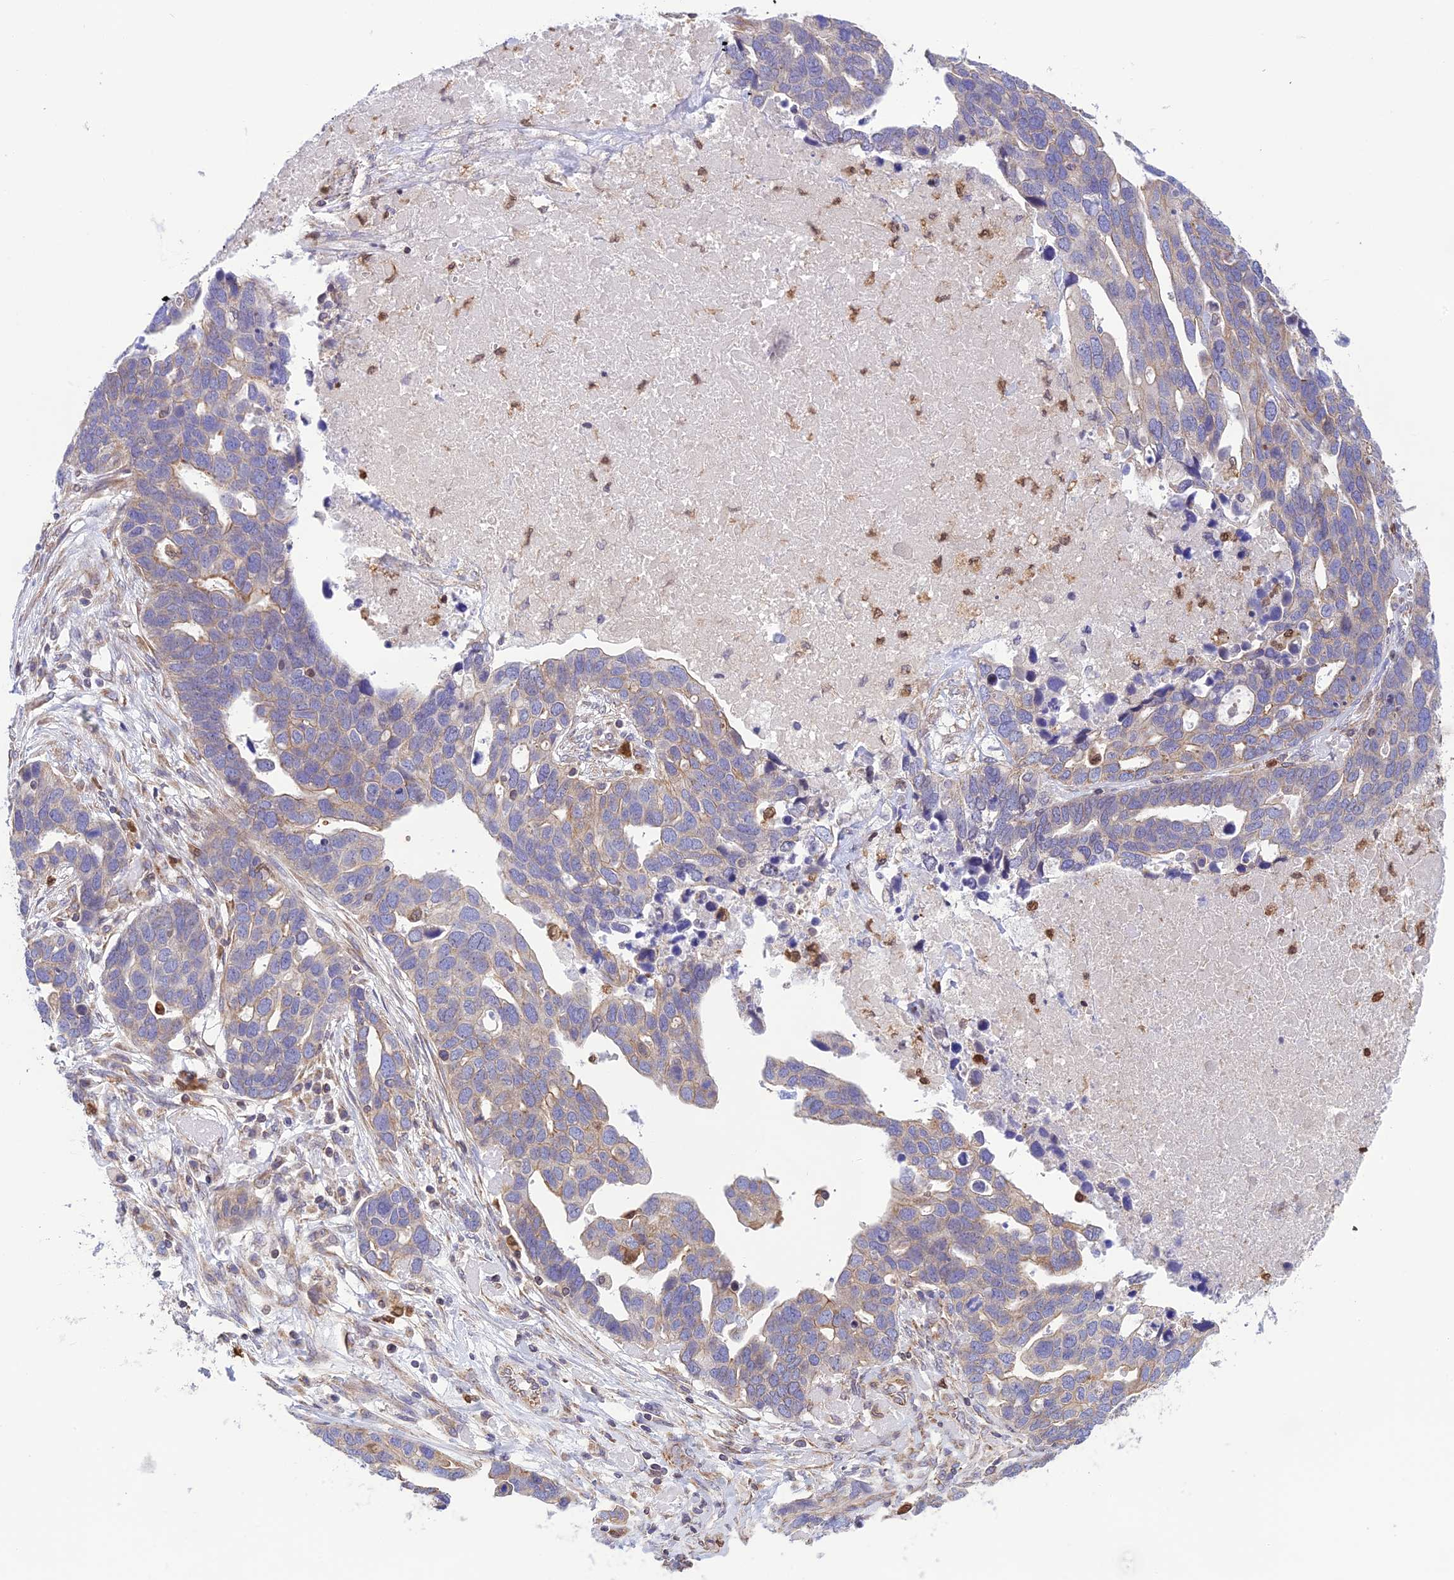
{"staining": {"intensity": "weak", "quantity": "<25%", "location": "cytoplasmic/membranous"}, "tissue": "ovarian cancer", "cell_type": "Tumor cells", "image_type": "cancer", "snomed": [{"axis": "morphology", "description": "Cystadenocarcinoma, serous, NOS"}, {"axis": "topography", "description": "Ovary"}], "caption": "Immunohistochemical staining of human serous cystadenocarcinoma (ovarian) shows no significant expression in tumor cells.", "gene": "PKHD1L1", "patient": {"sex": "female", "age": 54}}